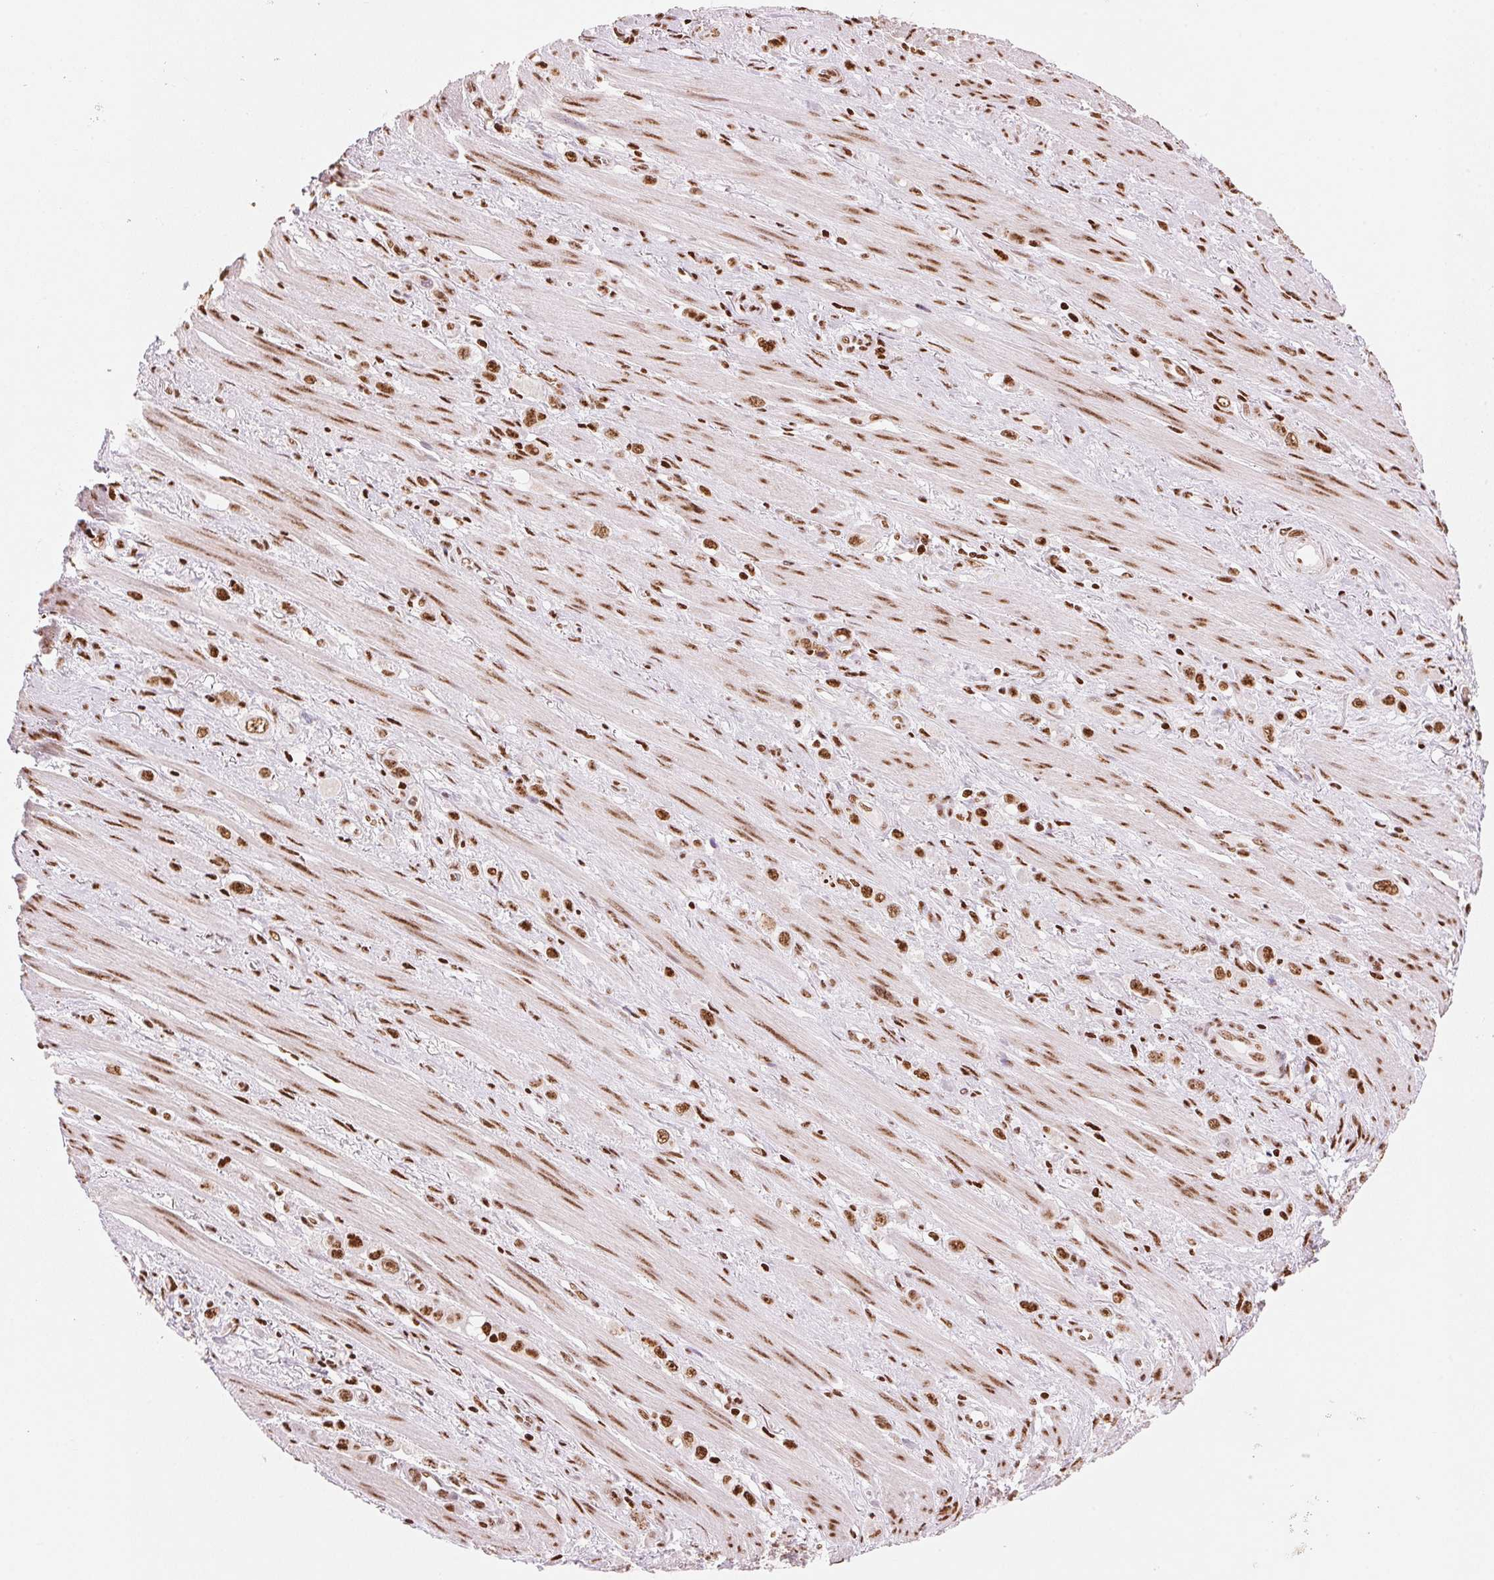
{"staining": {"intensity": "strong", "quantity": ">75%", "location": "nuclear"}, "tissue": "stomach cancer", "cell_type": "Tumor cells", "image_type": "cancer", "snomed": [{"axis": "morphology", "description": "Adenocarcinoma, NOS"}, {"axis": "topography", "description": "Stomach, upper"}], "caption": "There is high levels of strong nuclear positivity in tumor cells of stomach cancer, as demonstrated by immunohistochemical staining (brown color).", "gene": "NXF1", "patient": {"sex": "male", "age": 75}}